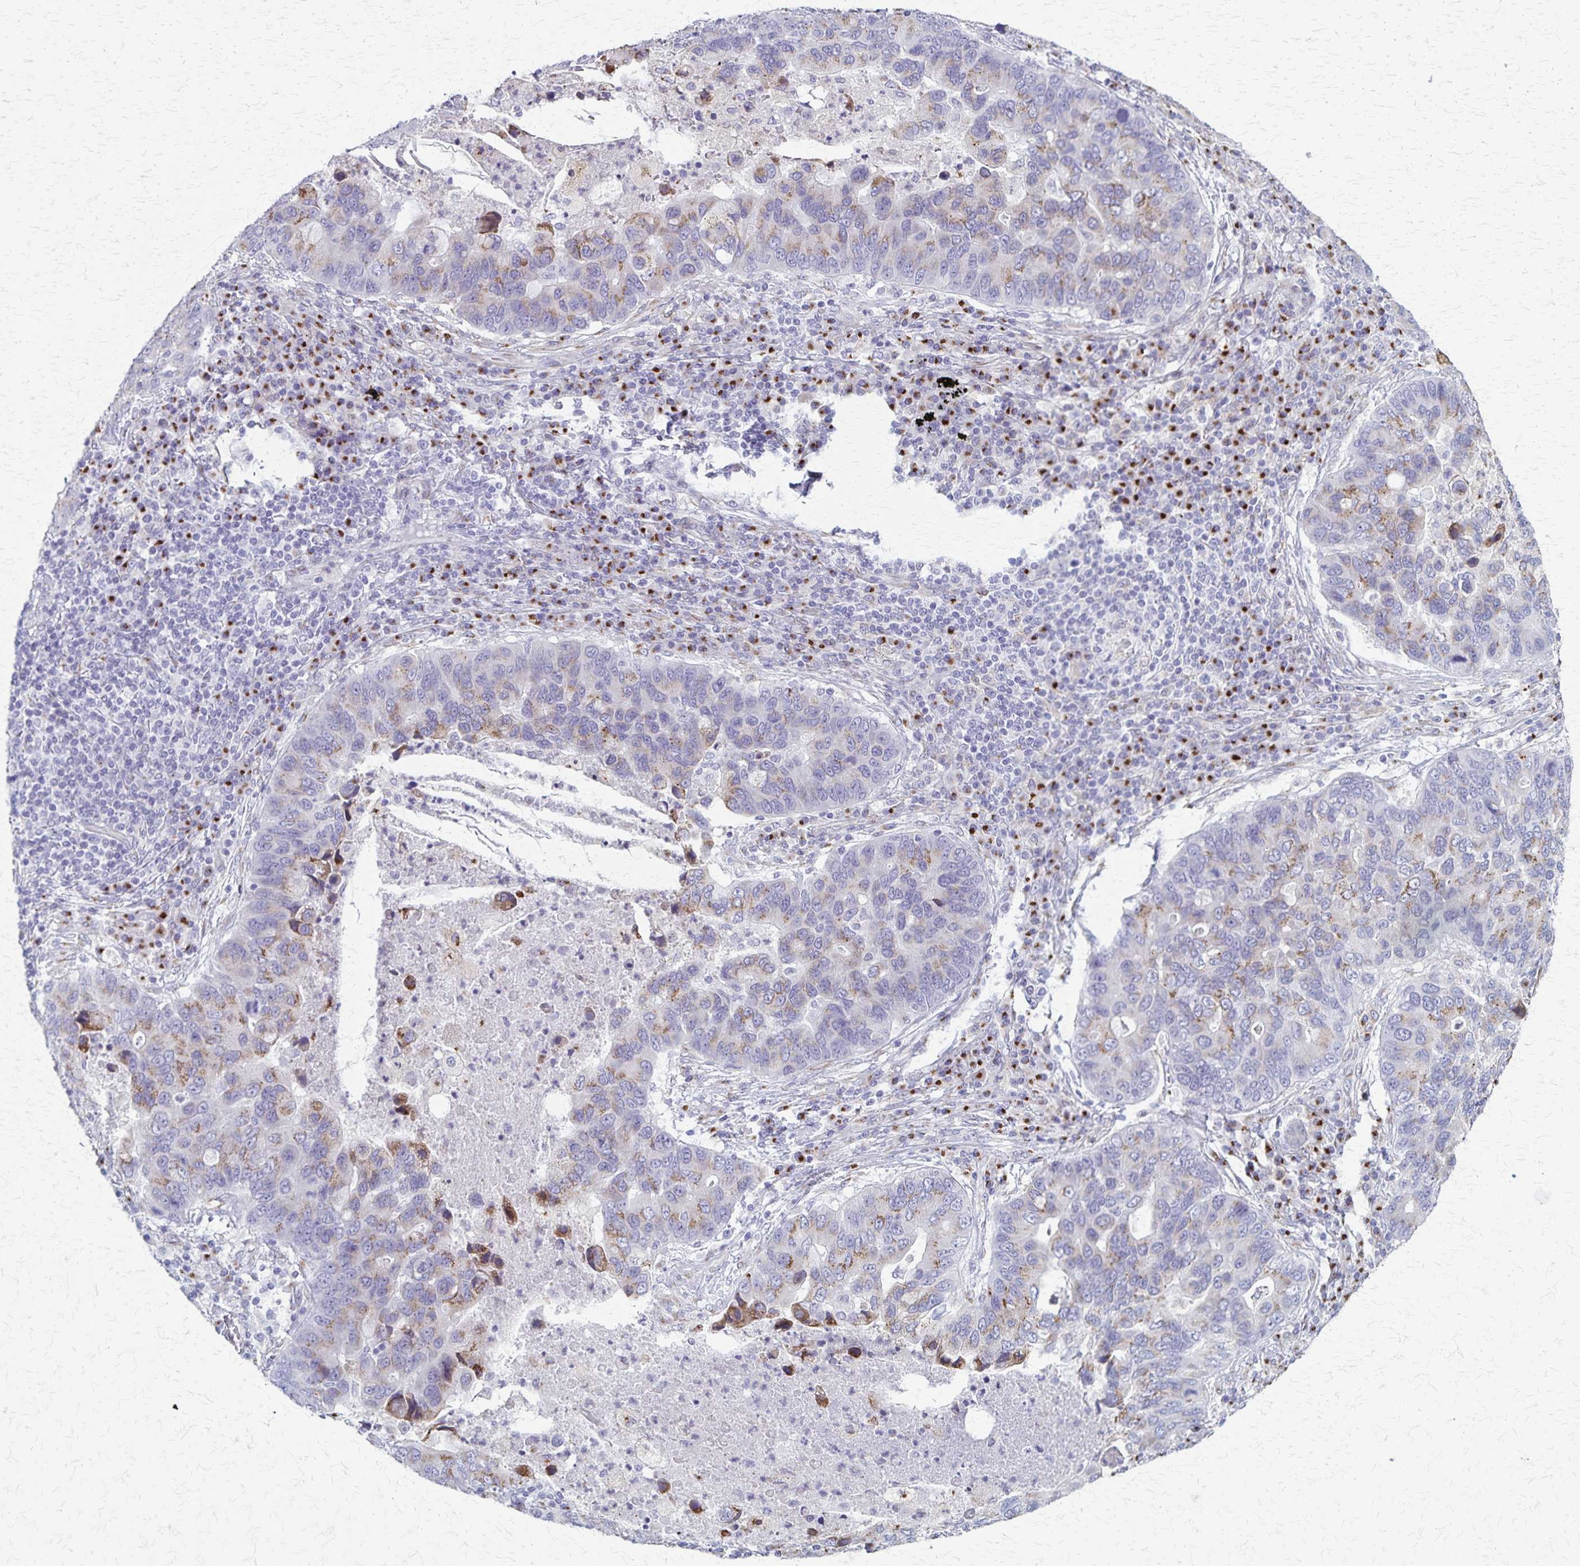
{"staining": {"intensity": "weak", "quantity": "25%-75%", "location": "cytoplasmic/membranous"}, "tissue": "lung cancer", "cell_type": "Tumor cells", "image_type": "cancer", "snomed": [{"axis": "morphology", "description": "Adenocarcinoma, NOS"}, {"axis": "morphology", "description": "Adenocarcinoma, metastatic, NOS"}, {"axis": "topography", "description": "Lymph node"}, {"axis": "topography", "description": "Lung"}], "caption": "Protein staining by immunohistochemistry demonstrates weak cytoplasmic/membranous staining in approximately 25%-75% of tumor cells in lung cancer (metastatic adenocarcinoma). (Stains: DAB in brown, nuclei in blue, Microscopy: brightfield microscopy at high magnification).", "gene": "MCFD2", "patient": {"sex": "female", "age": 54}}